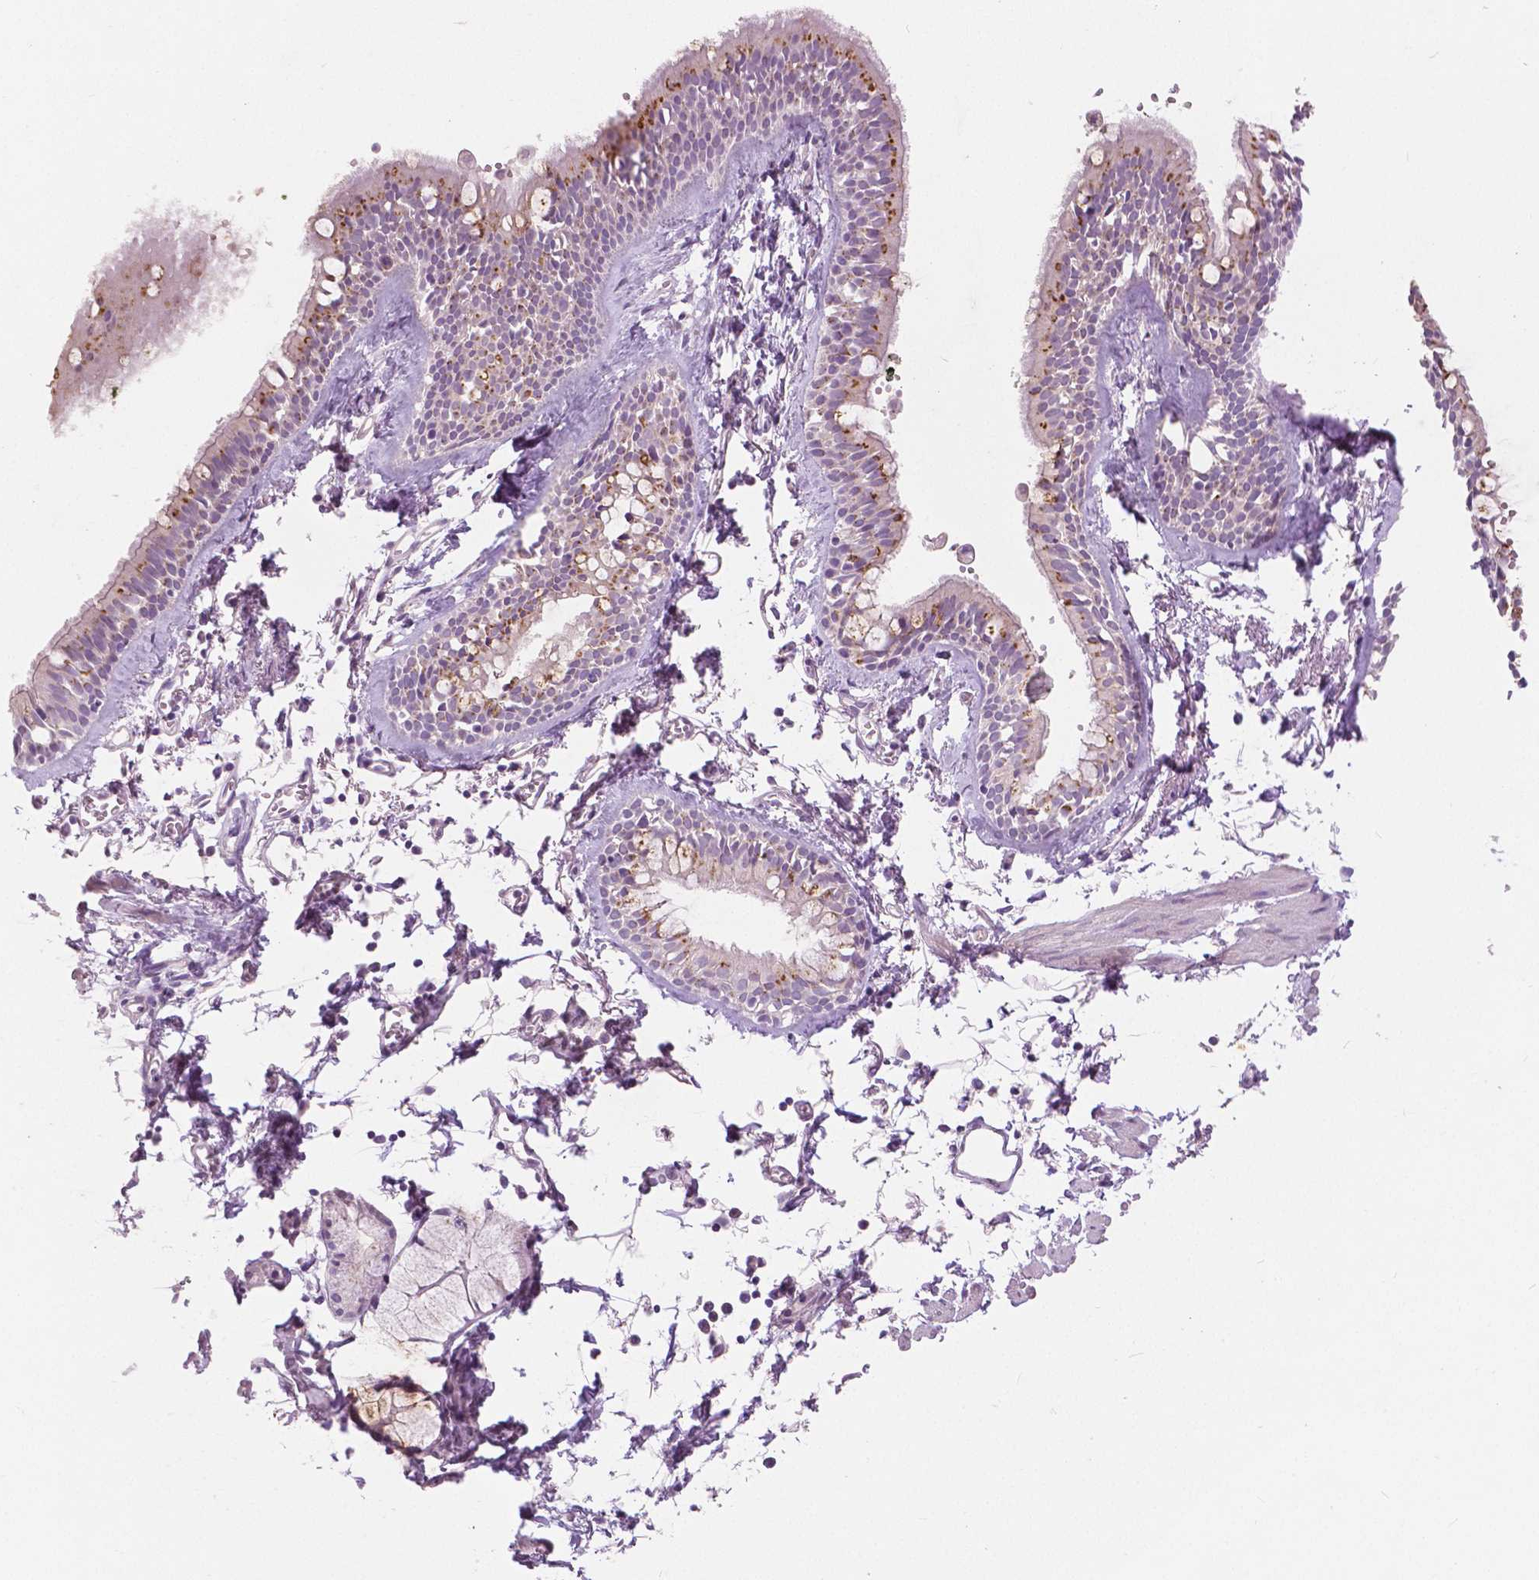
{"staining": {"intensity": "moderate", "quantity": "25%-75%", "location": "cytoplasmic/membranous"}, "tissue": "bronchus", "cell_type": "Respiratory epithelial cells", "image_type": "normal", "snomed": [{"axis": "morphology", "description": "Normal tissue, NOS"}, {"axis": "topography", "description": "Cartilage tissue"}, {"axis": "topography", "description": "Bronchus"}], "caption": "Respiratory epithelial cells demonstrate medium levels of moderate cytoplasmic/membranous staining in about 25%-75% of cells in benign bronchus.", "gene": "GRIN2A", "patient": {"sex": "female", "age": 59}}